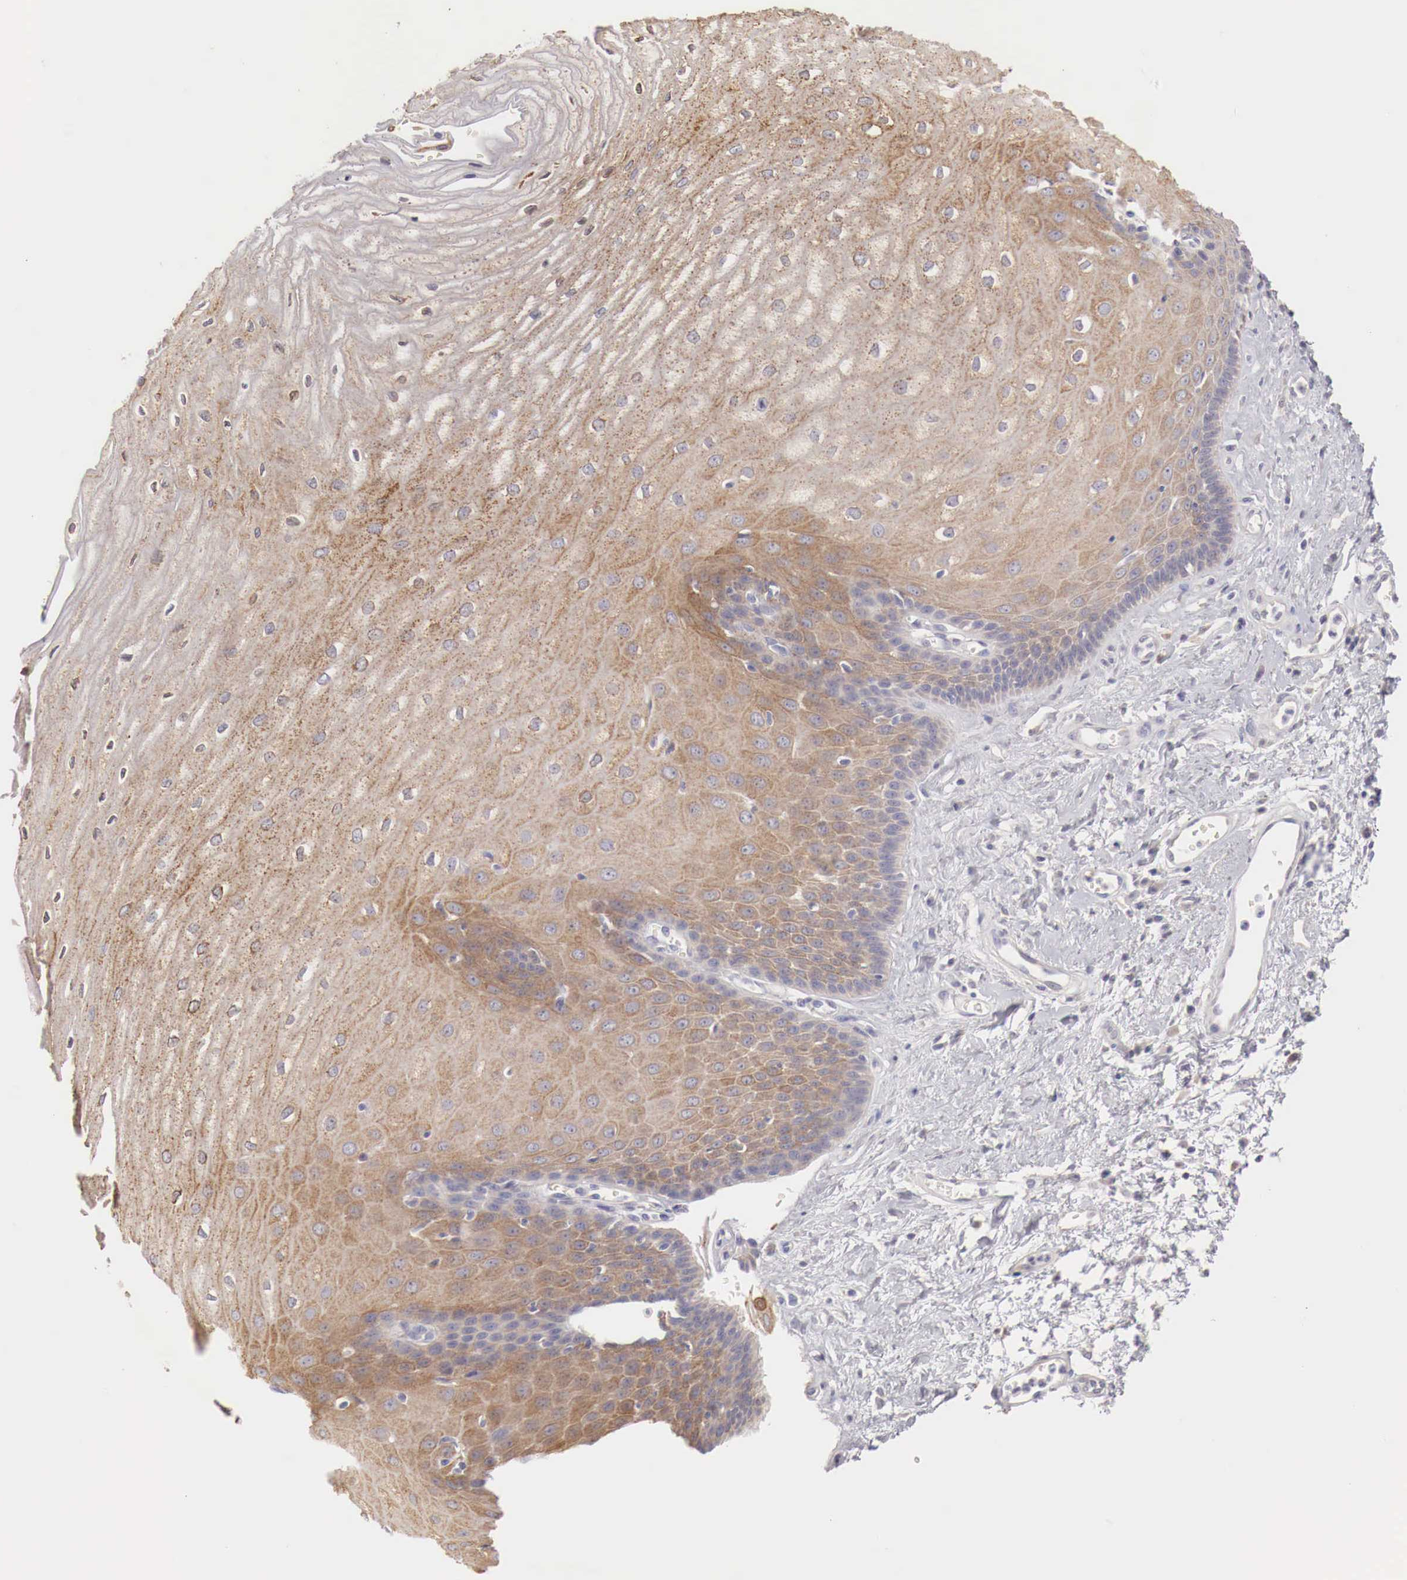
{"staining": {"intensity": "moderate", "quantity": ">75%", "location": "cytoplasmic/membranous"}, "tissue": "esophagus", "cell_type": "Squamous epithelial cells", "image_type": "normal", "snomed": [{"axis": "morphology", "description": "Normal tissue, NOS"}, {"axis": "topography", "description": "Esophagus"}], "caption": "This micrograph demonstrates immunohistochemistry staining of unremarkable human esophagus, with medium moderate cytoplasmic/membranous expression in about >75% of squamous epithelial cells.", "gene": "NSDHL", "patient": {"sex": "male", "age": 65}}